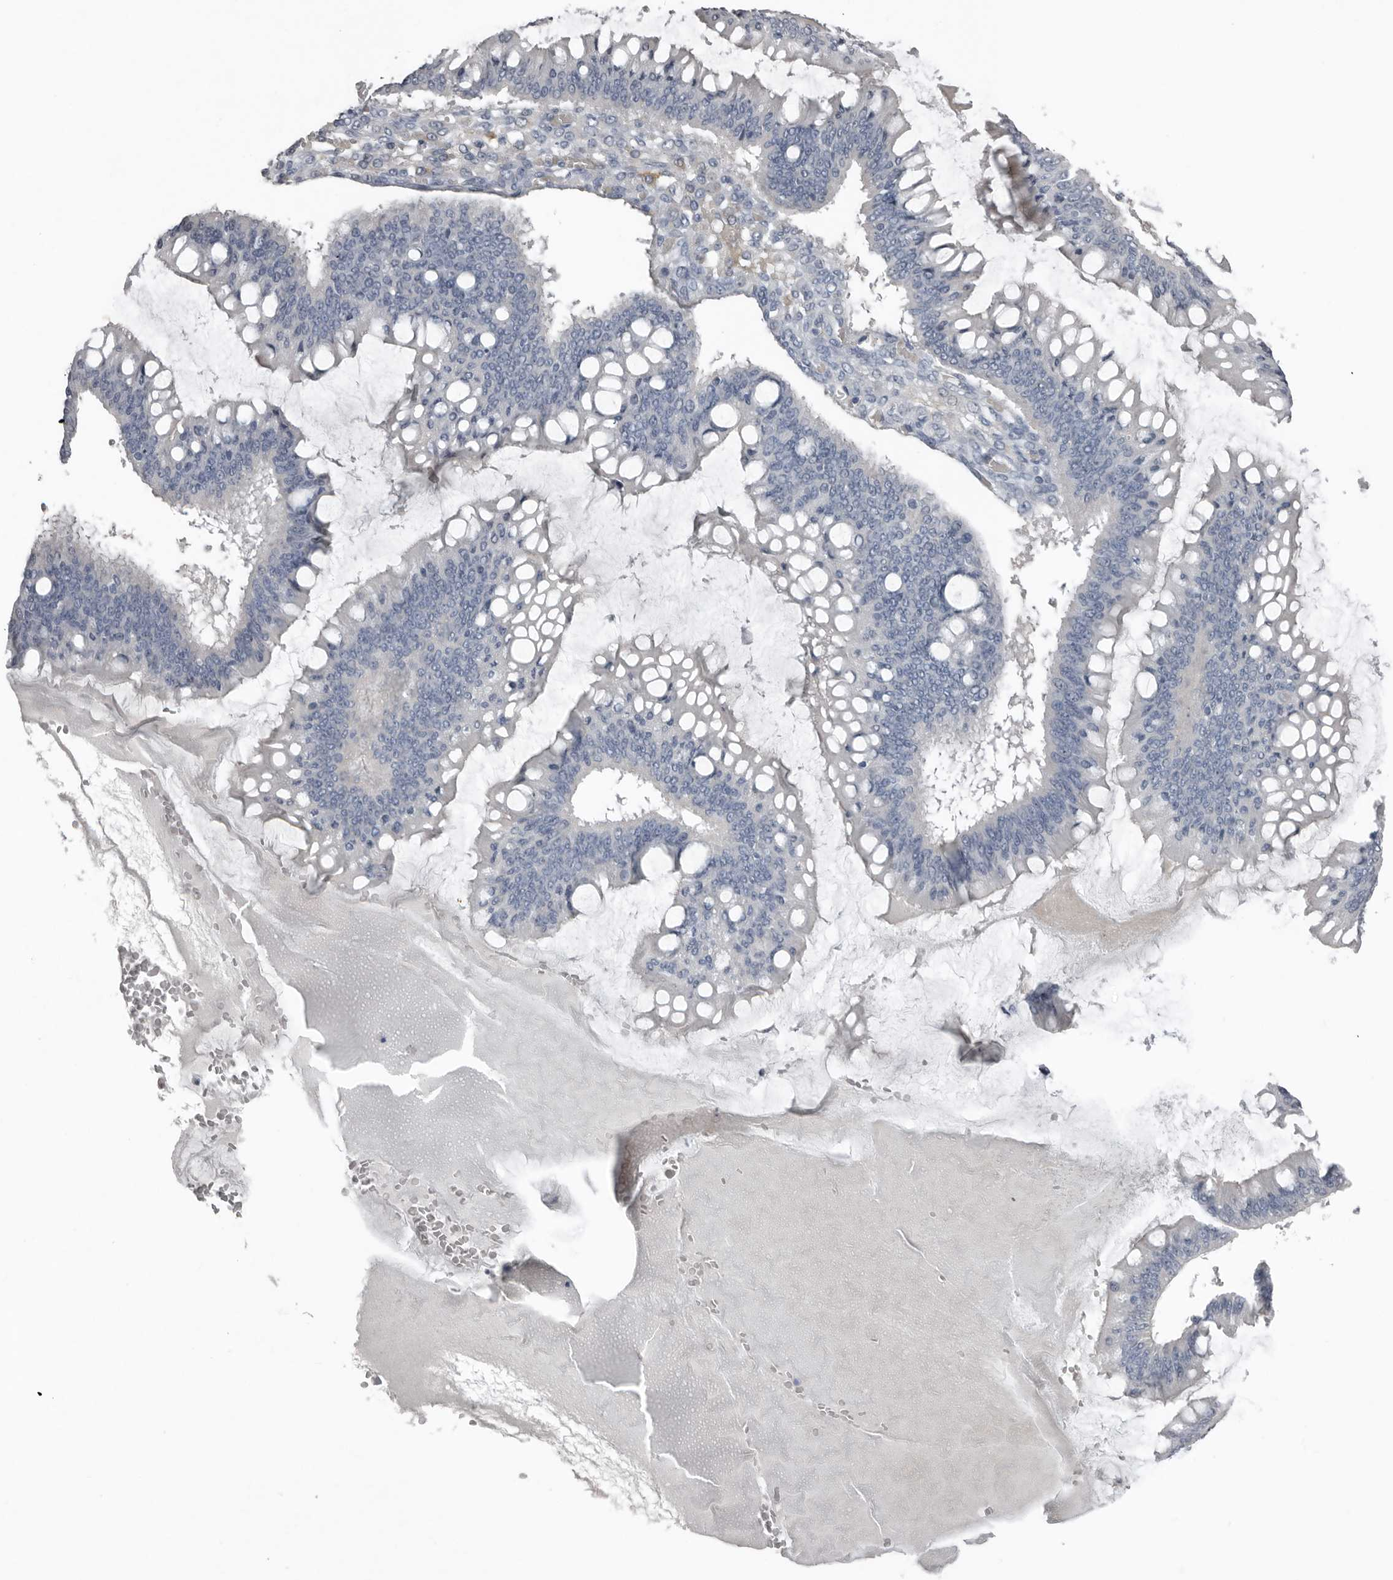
{"staining": {"intensity": "negative", "quantity": "none", "location": "none"}, "tissue": "ovarian cancer", "cell_type": "Tumor cells", "image_type": "cancer", "snomed": [{"axis": "morphology", "description": "Cystadenocarcinoma, mucinous, NOS"}, {"axis": "topography", "description": "Ovary"}], "caption": "Tumor cells are negative for protein expression in human ovarian cancer. (Immunohistochemistry (ihc), brightfield microscopy, high magnification).", "gene": "FABP7", "patient": {"sex": "female", "age": 73}}